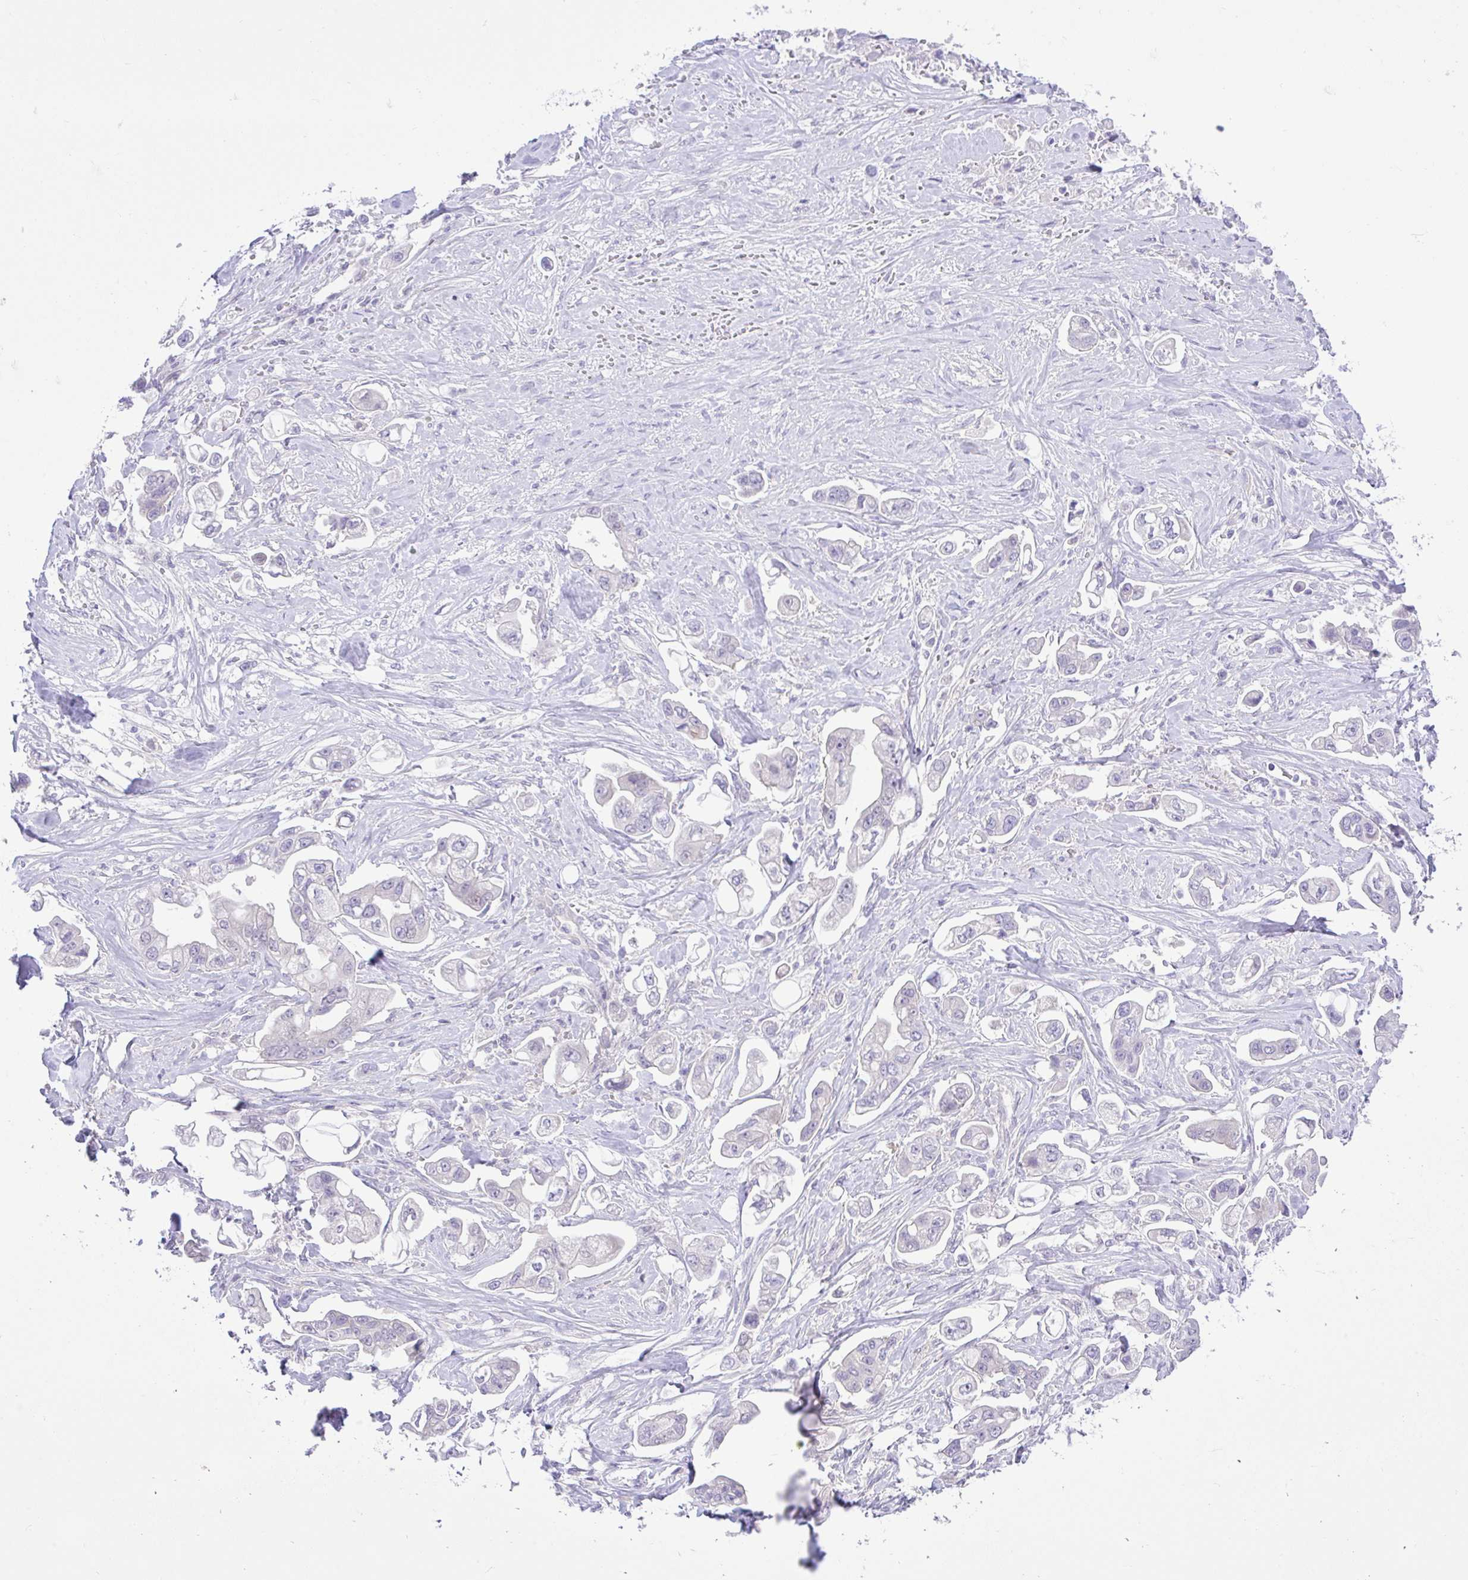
{"staining": {"intensity": "negative", "quantity": "none", "location": "none"}, "tissue": "stomach cancer", "cell_type": "Tumor cells", "image_type": "cancer", "snomed": [{"axis": "morphology", "description": "Adenocarcinoma, NOS"}, {"axis": "topography", "description": "Stomach"}], "caption": "A photomicrograph of human adenocarcinoma (stomach) is negative for staining in tumor cells.", "gene": "ZNF101", "patient": {"sex": "male", "age": 62}}